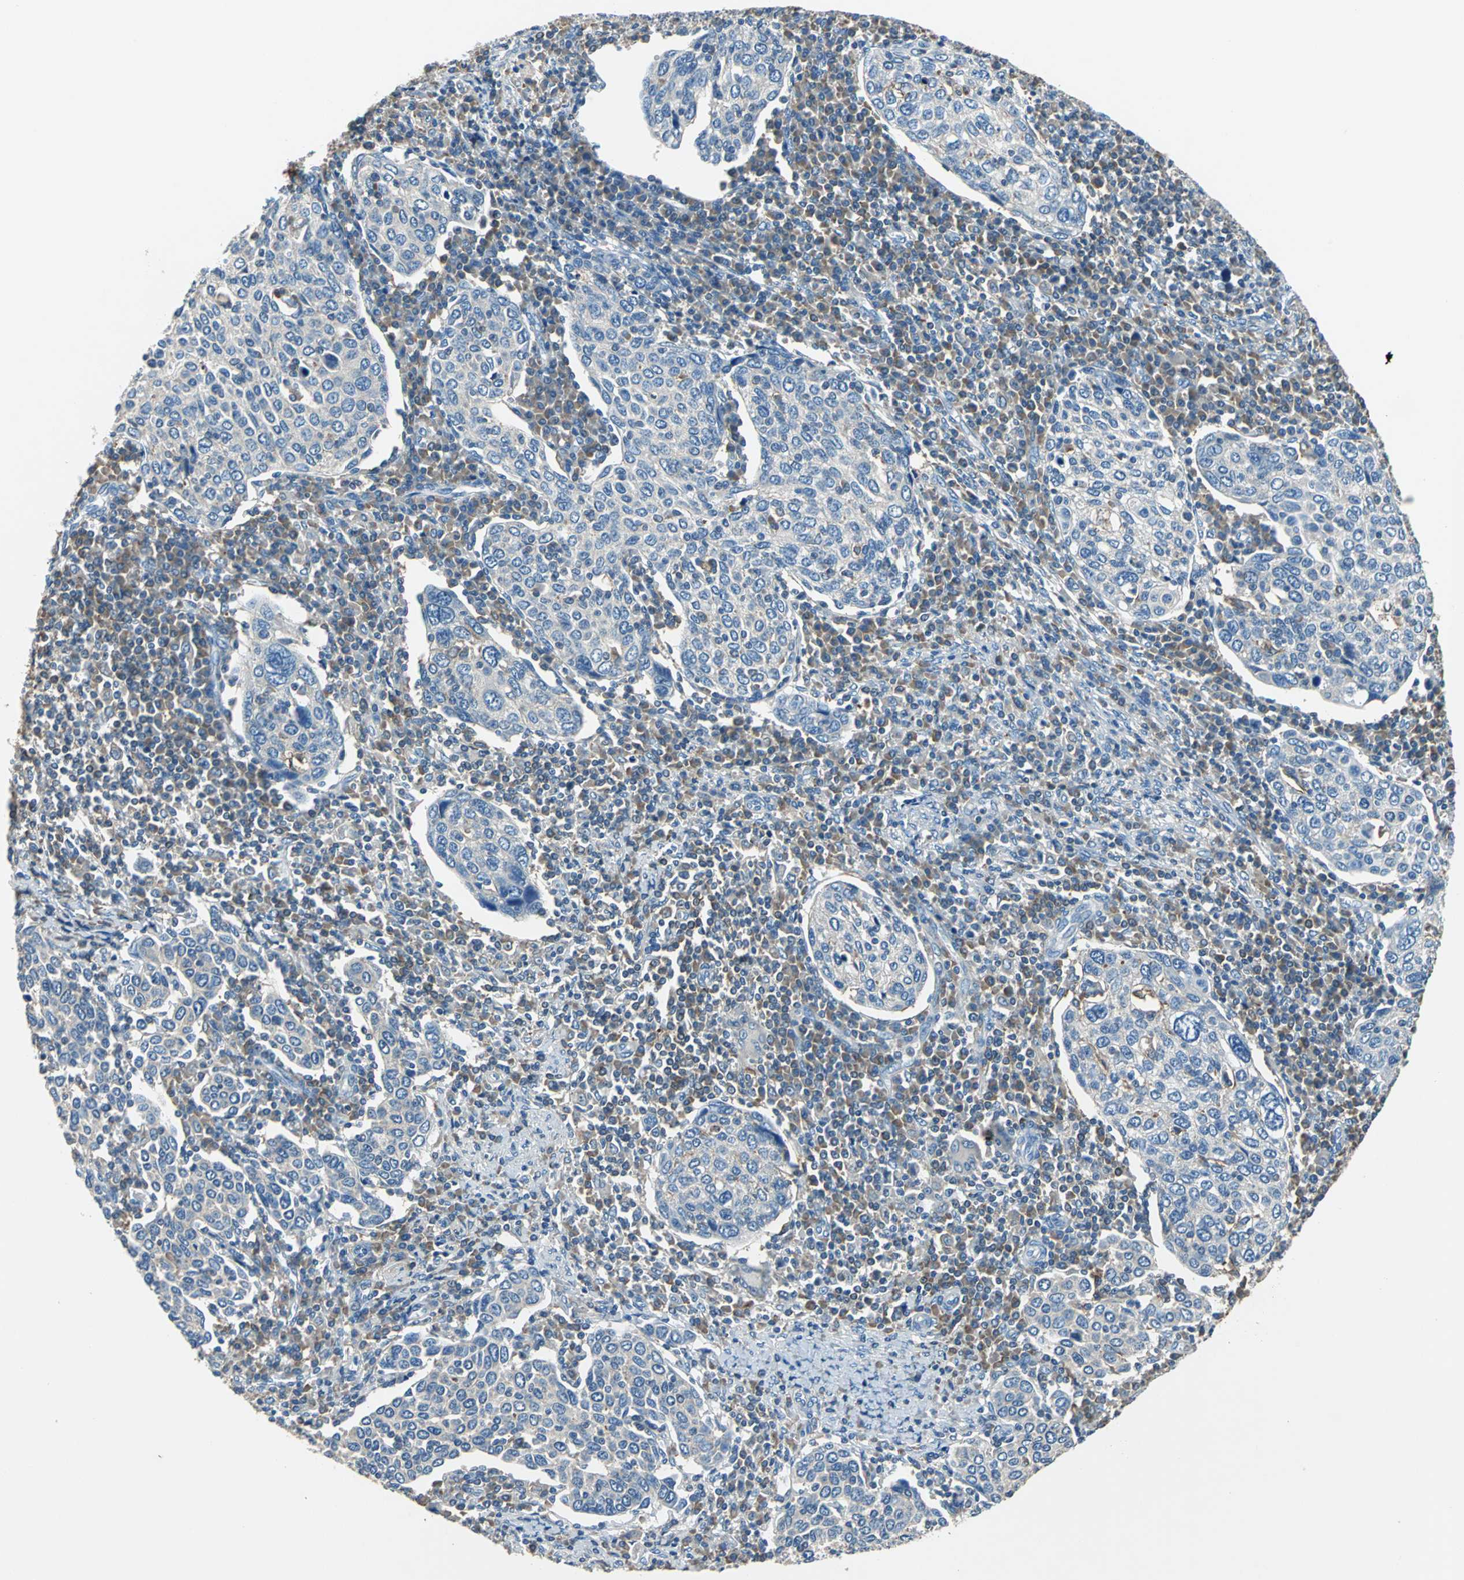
{"staining": {"intensity": "negative", "quantity": "none", "location": "none"}, "tissue": "cervical cancer", "cell_type": "Tumor cells", "image_type": "cancer", "snomed": [{"axis": "morphology", "description": "Squamous cell carcinoma, NOS"}, {"axis": "topography", "description": "Cervix"}], "caption": "DAB (3,3'-diaminobenzidine) immunohistochemical staining of human squamous cell carcinoma (cervical) demonstrates no significant staining in tumor cells.", "gene": "PRKCA", "patient": {"sex": "female", "age": 40}}